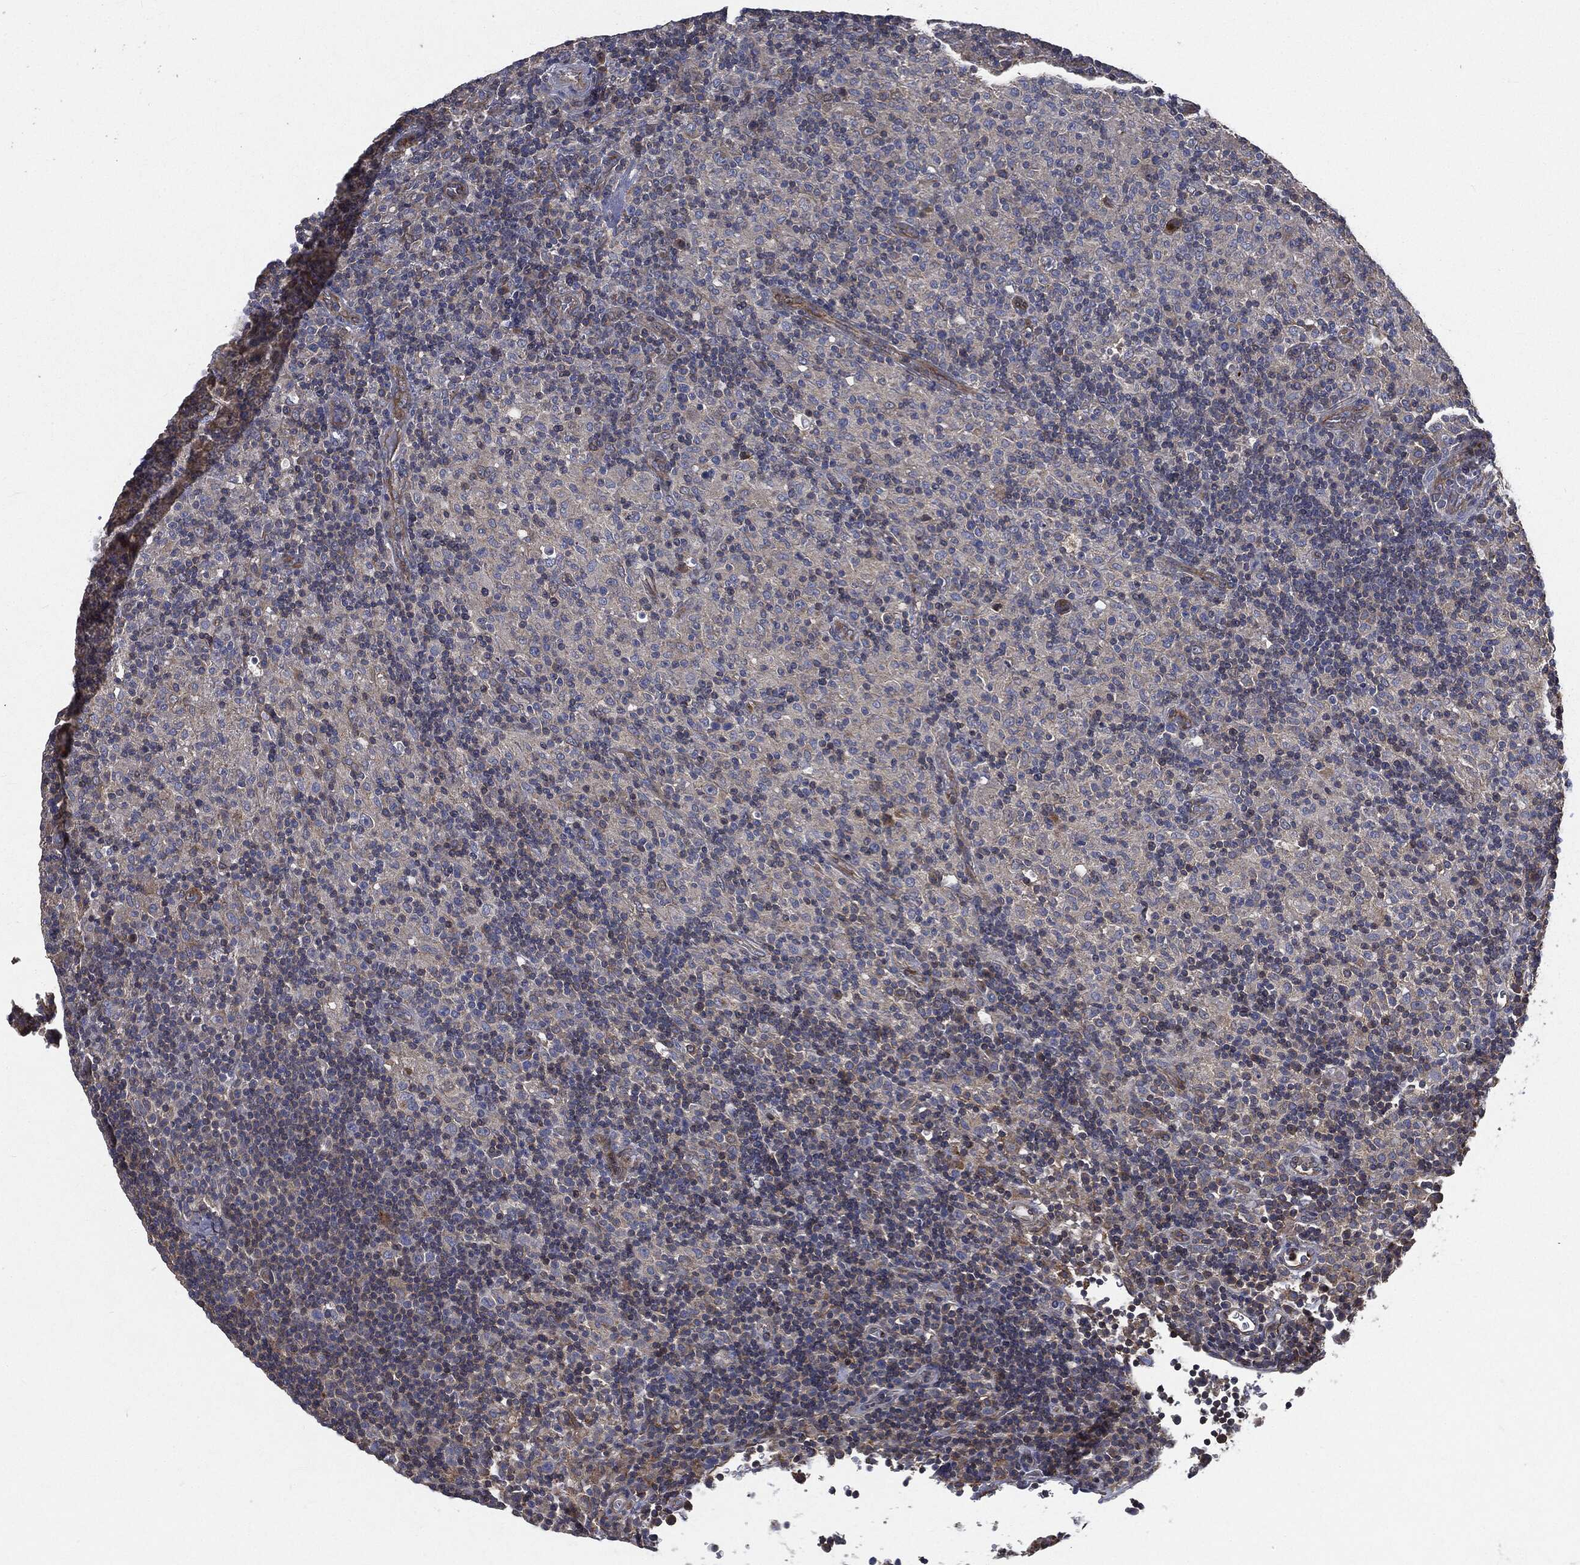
{"staining": {"intensity": "negative", "quantity": "none", "location": "none"}, "tissue": "lymphoma", "cell_type": "Tumor cells", "image_type": "cancer", "snomed": [{"axis": "morphology", "description": "Hodgkin's disease, NOS"}, {"axis": "topography", "description": "Lymph node"}], "caption": "Human lymphoma stained for a protein using immunohistochemistry (IHC) displays no staining in tumor cells.", "gene": "EPS15L1", "patient": {"sex": "male", "age": 70}}